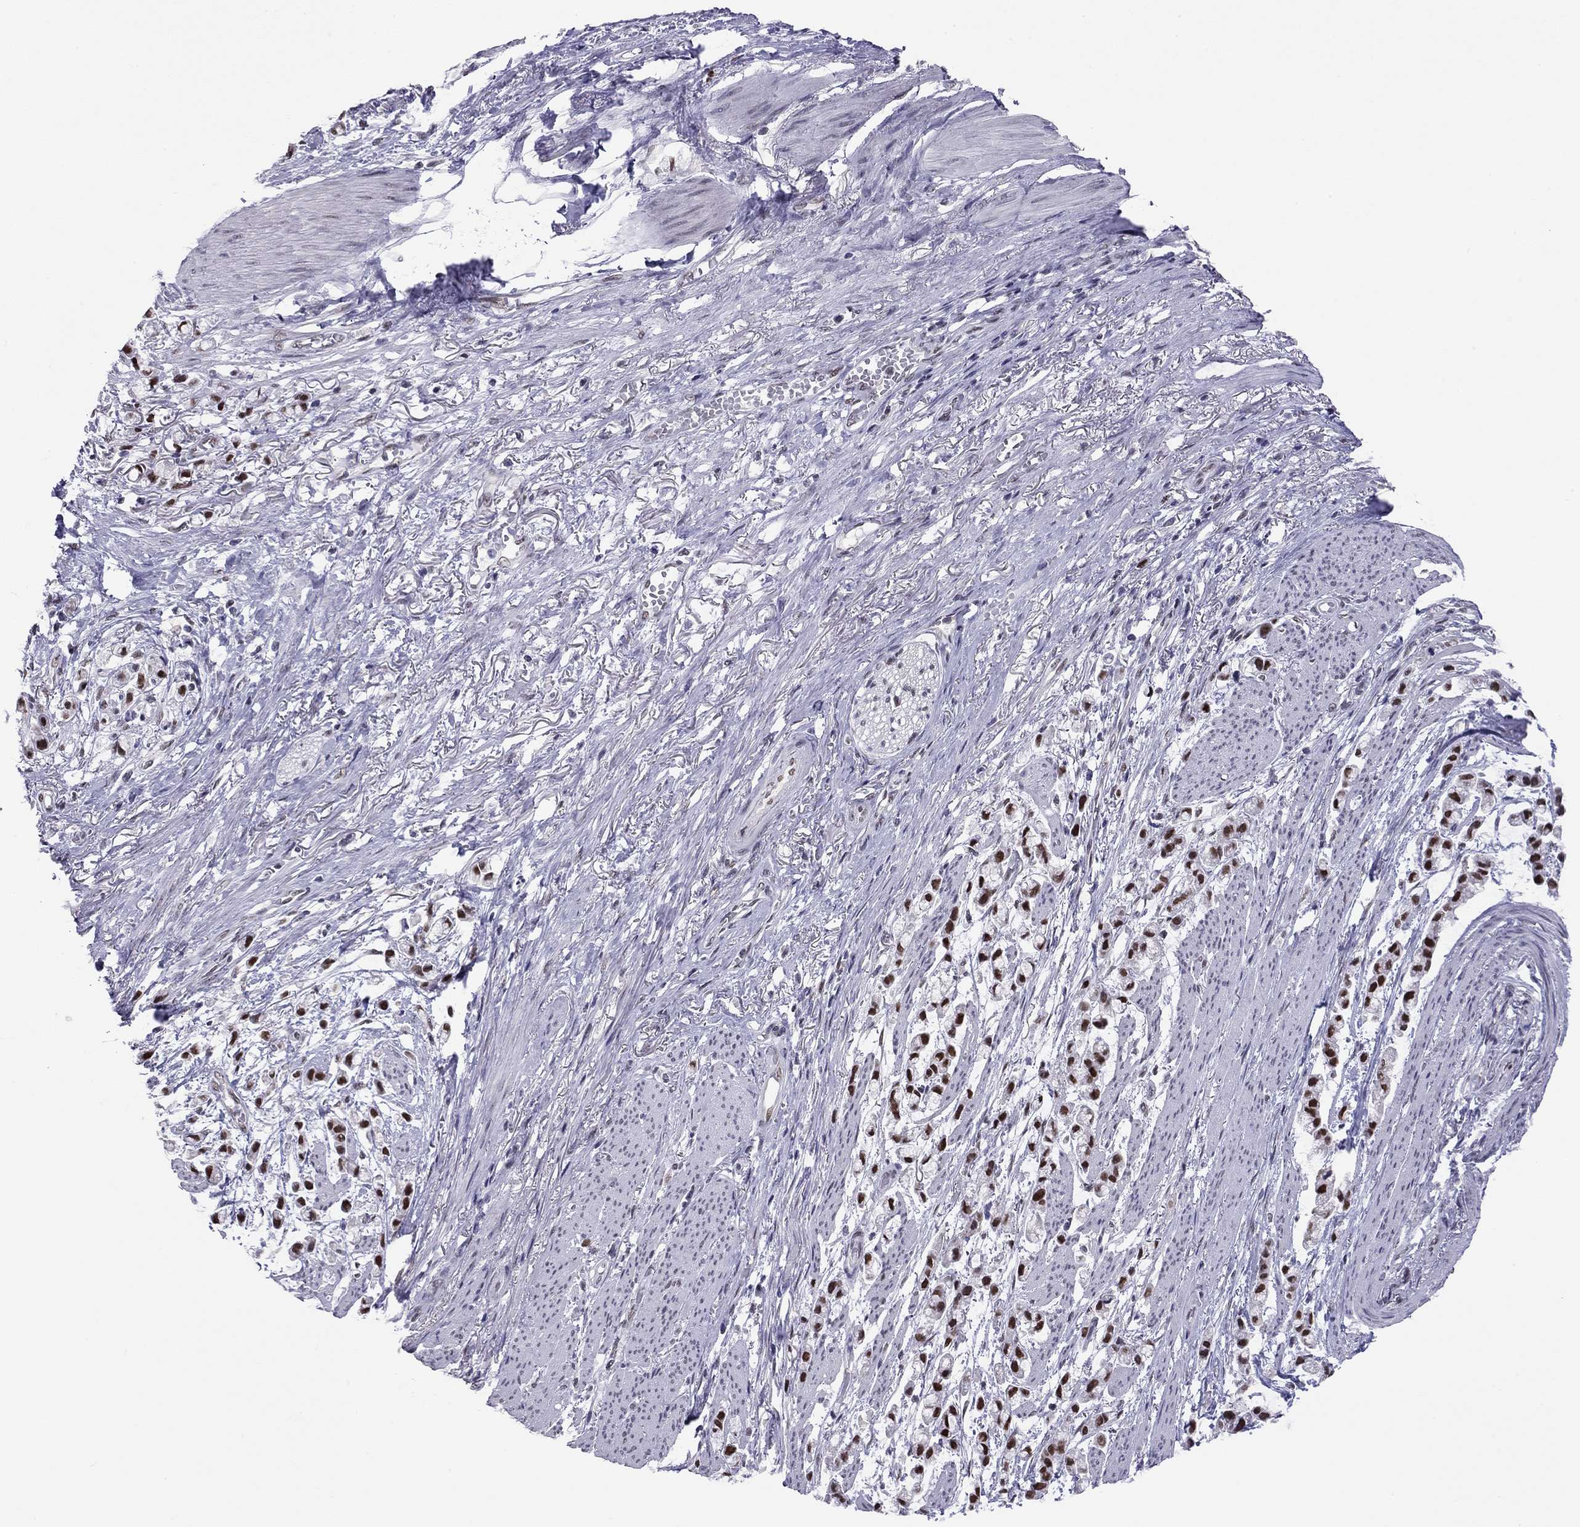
{"staining": {"intensity": "strong", "quantity": "25%-75%", "location": "nuclear"}, "tissue": "stomach cancer", "cell_type": "Tumor cells", "image_type": "cancer", "snomed": [{"axis": "morphology", "description": "Adenocarcinoma, NOS"}, {"axis": "topography", "description": "Stomach"}], "caption": "Protein staining exhibits strong nuclear expression in about 25%-75% of tumor cells in adenocarcinoma (stomach). (DAB = brown stain, brightfield microscopy at high magnification).", "gene": "DOT1L", "patient": {"sex": "female", "age": 81}}